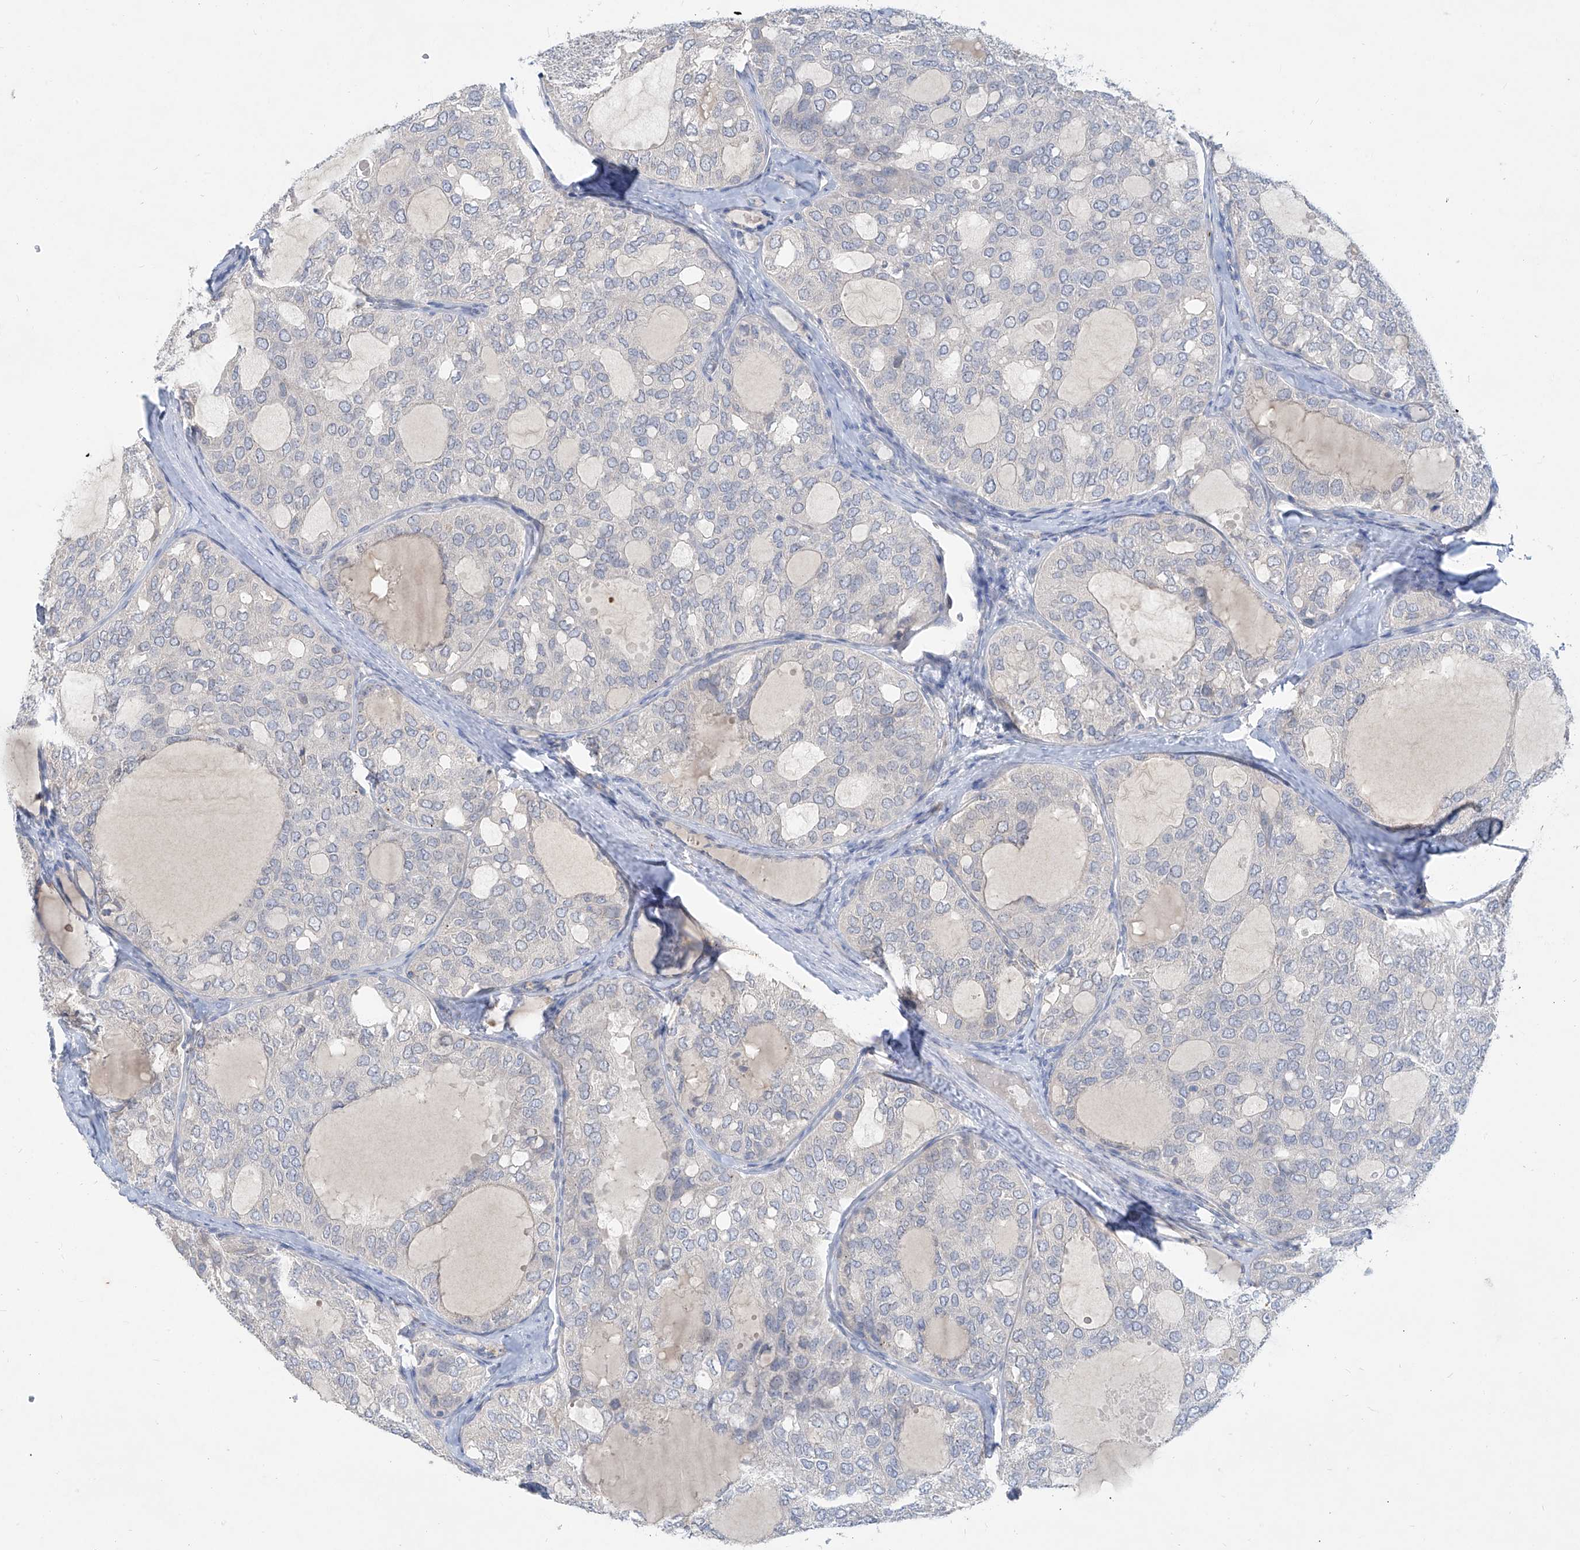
{"staining": {"intensity": "negative", "quantity": "none", "location": "none"}, "tissue": "thyroid cancer", "cell_type": "Tumor cells", "image_type": "cancer", "snomed": [{"axis": "morphology", "description": "Follicular adenoma carcinoma, NOS"}, {"axis": "topography", "description": "Thyroid gland"}], "caption": "Tumor cells are negative for brown protein staining in follicular adenoma carcinoma (thyroid).", "gene": "KRTAP25-1", "patient": {"sex": "male", "age": 75}}